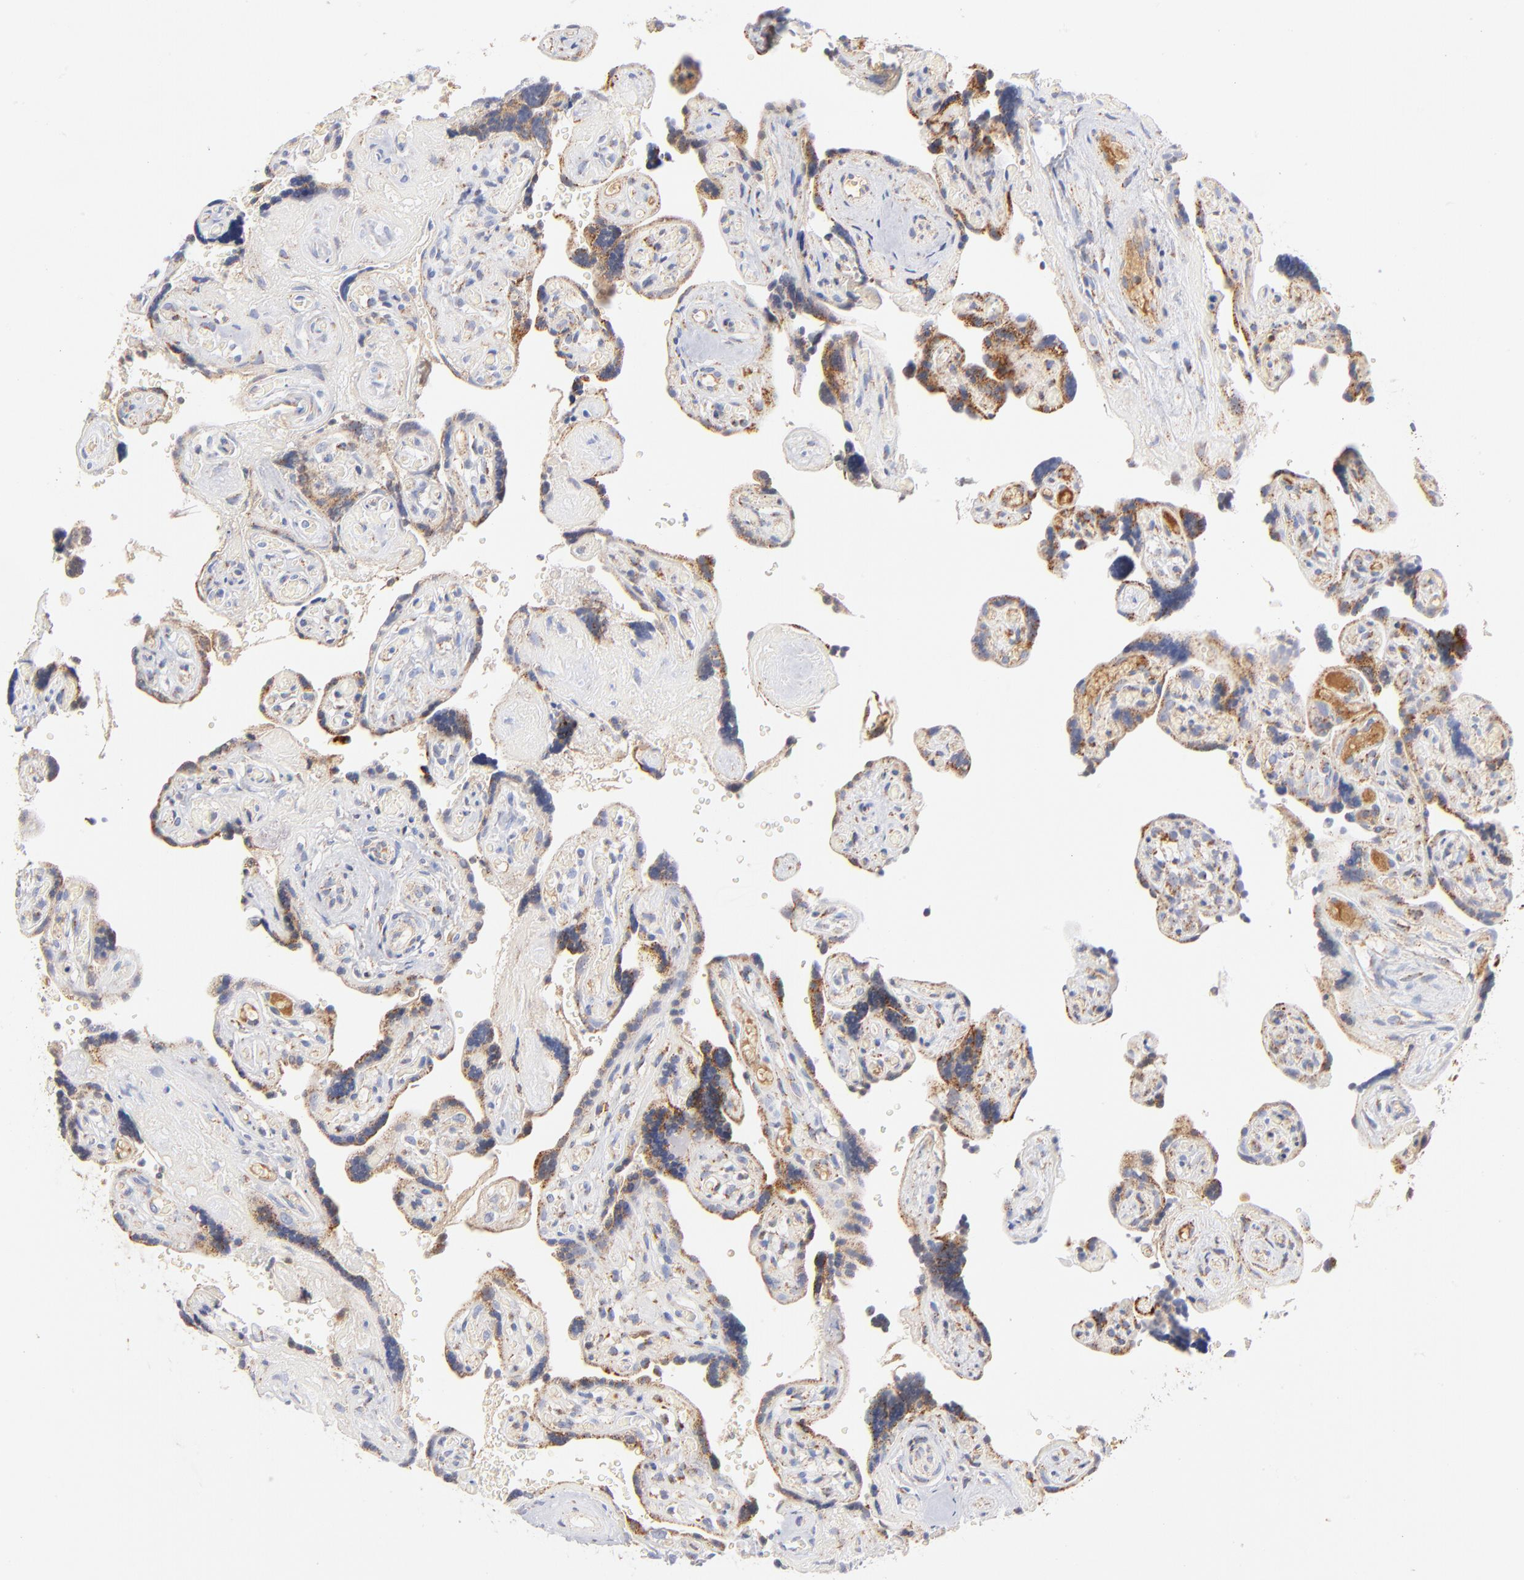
{"staining": {"intensity": "moderate", "quantity": ">75%", "location": "cytoplasmic/membranous"}, "tissue": "placenta", "cell_type": "Decidual cells", "image_type": "normal", "snomed": [{"axis": "morphology", "description": "Normal tissue, NOS"}, {"axis": "topography", "description": "Placenta"}], "caption": "The immunohistochemical stain labels moderate cytoplasmic/membranous positivity in decidual cells of unremarkable placenta. (brown staining indicates protein expression, while blue staining denotes nuclei).", "gene": "DLAT", "patient": {"sex": "female", "age": 30}}